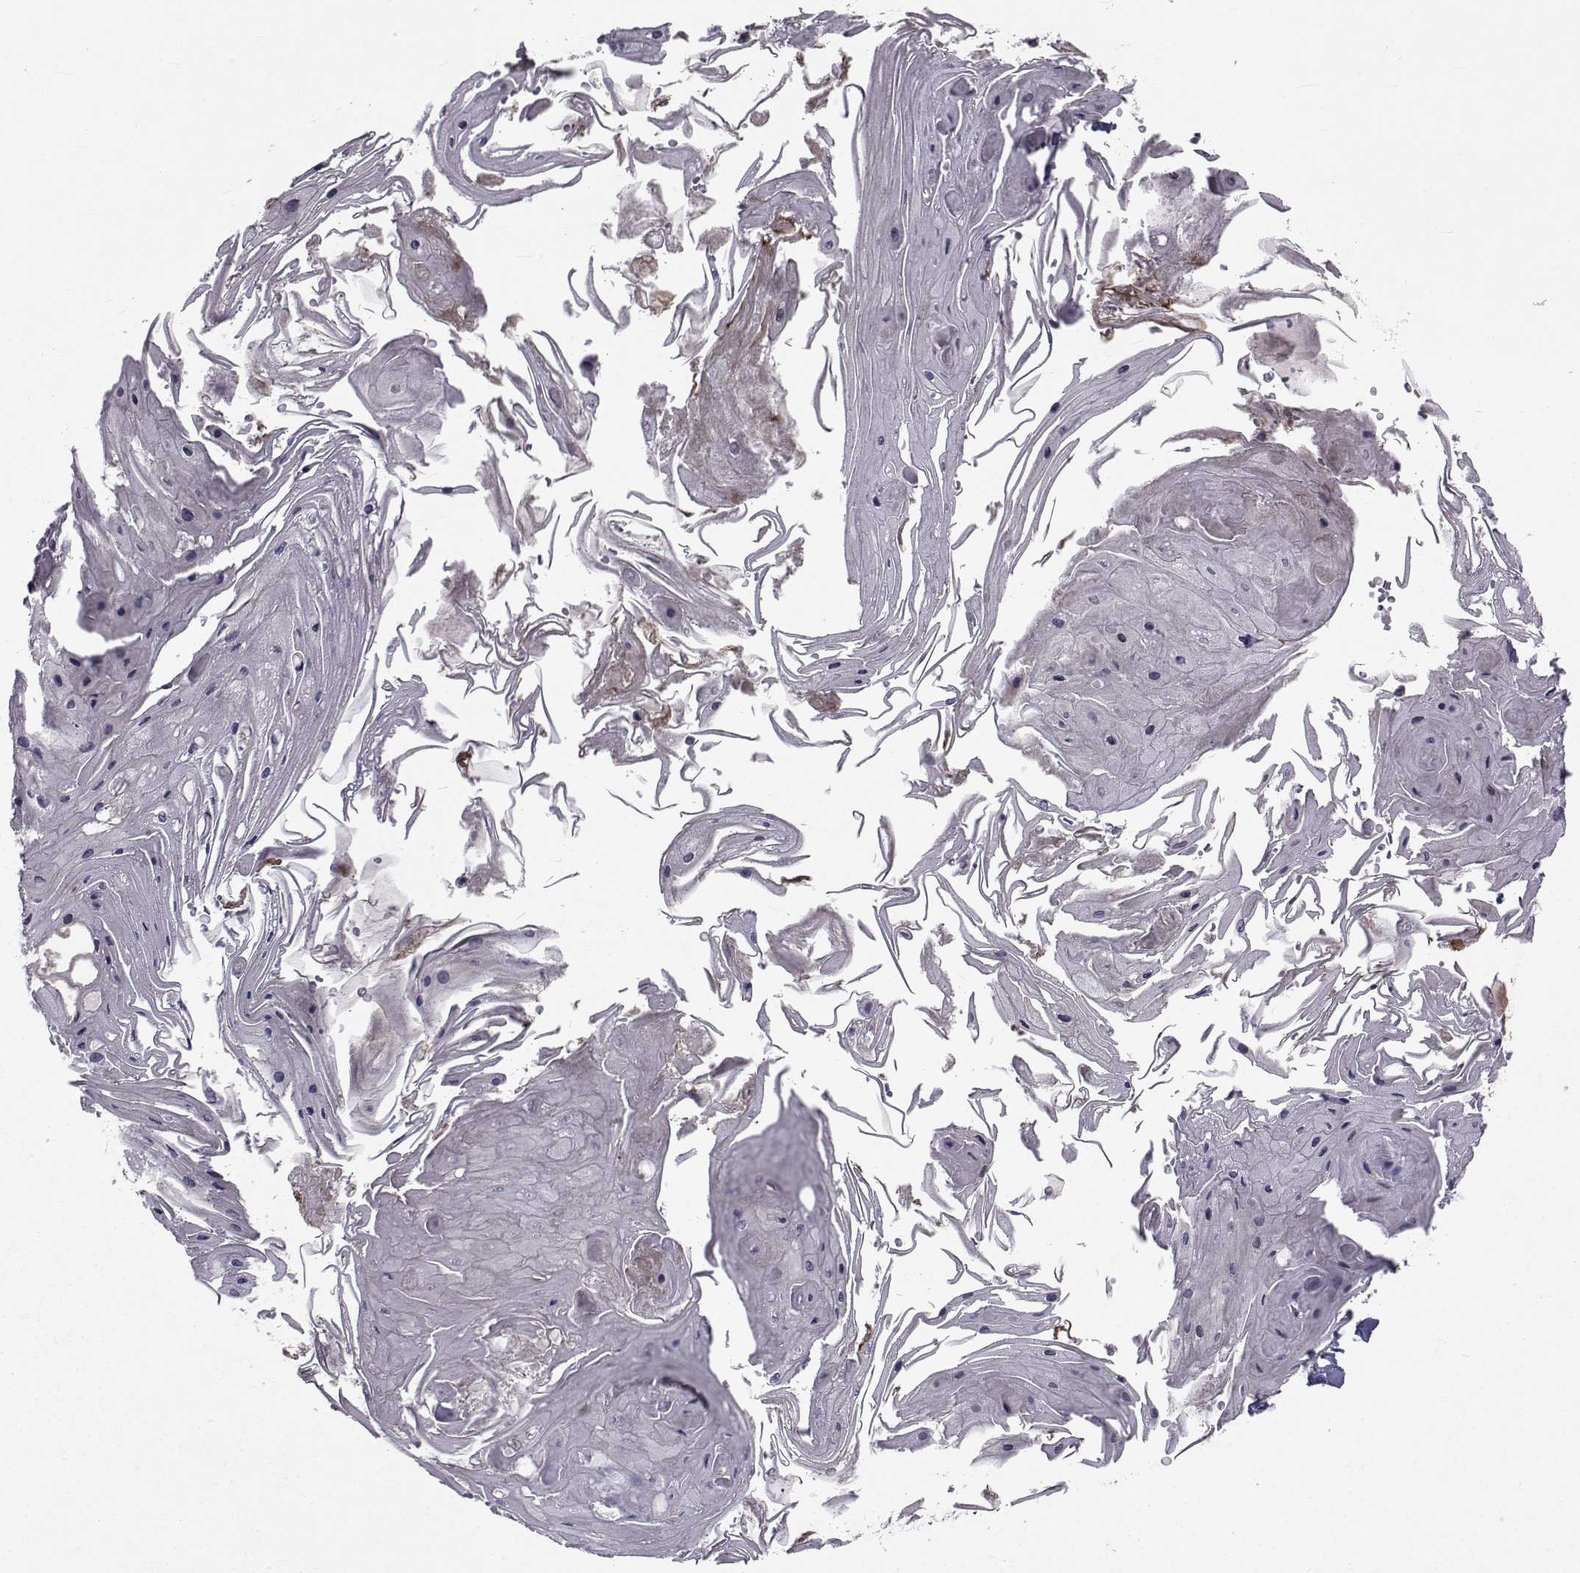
{"staining": {"intensity": "weak", "quantity": "<25%", "location": "nuclear"}, "tissue": "skin cancer", "cell_type": "Tumor cells", "image_type": "cancer", "snomed": [{"axis": "morphology", "description": "Squamous cell carcinoma, NOS"}, {"axis": "topography", "description": "Skin"}], "caption": "IHC of skin squamous cell carcinoma demonstrates no positivity in tumor cells.", "gene": "ATP6V1C2", "patient": {"sex": "male", "age": 70}}